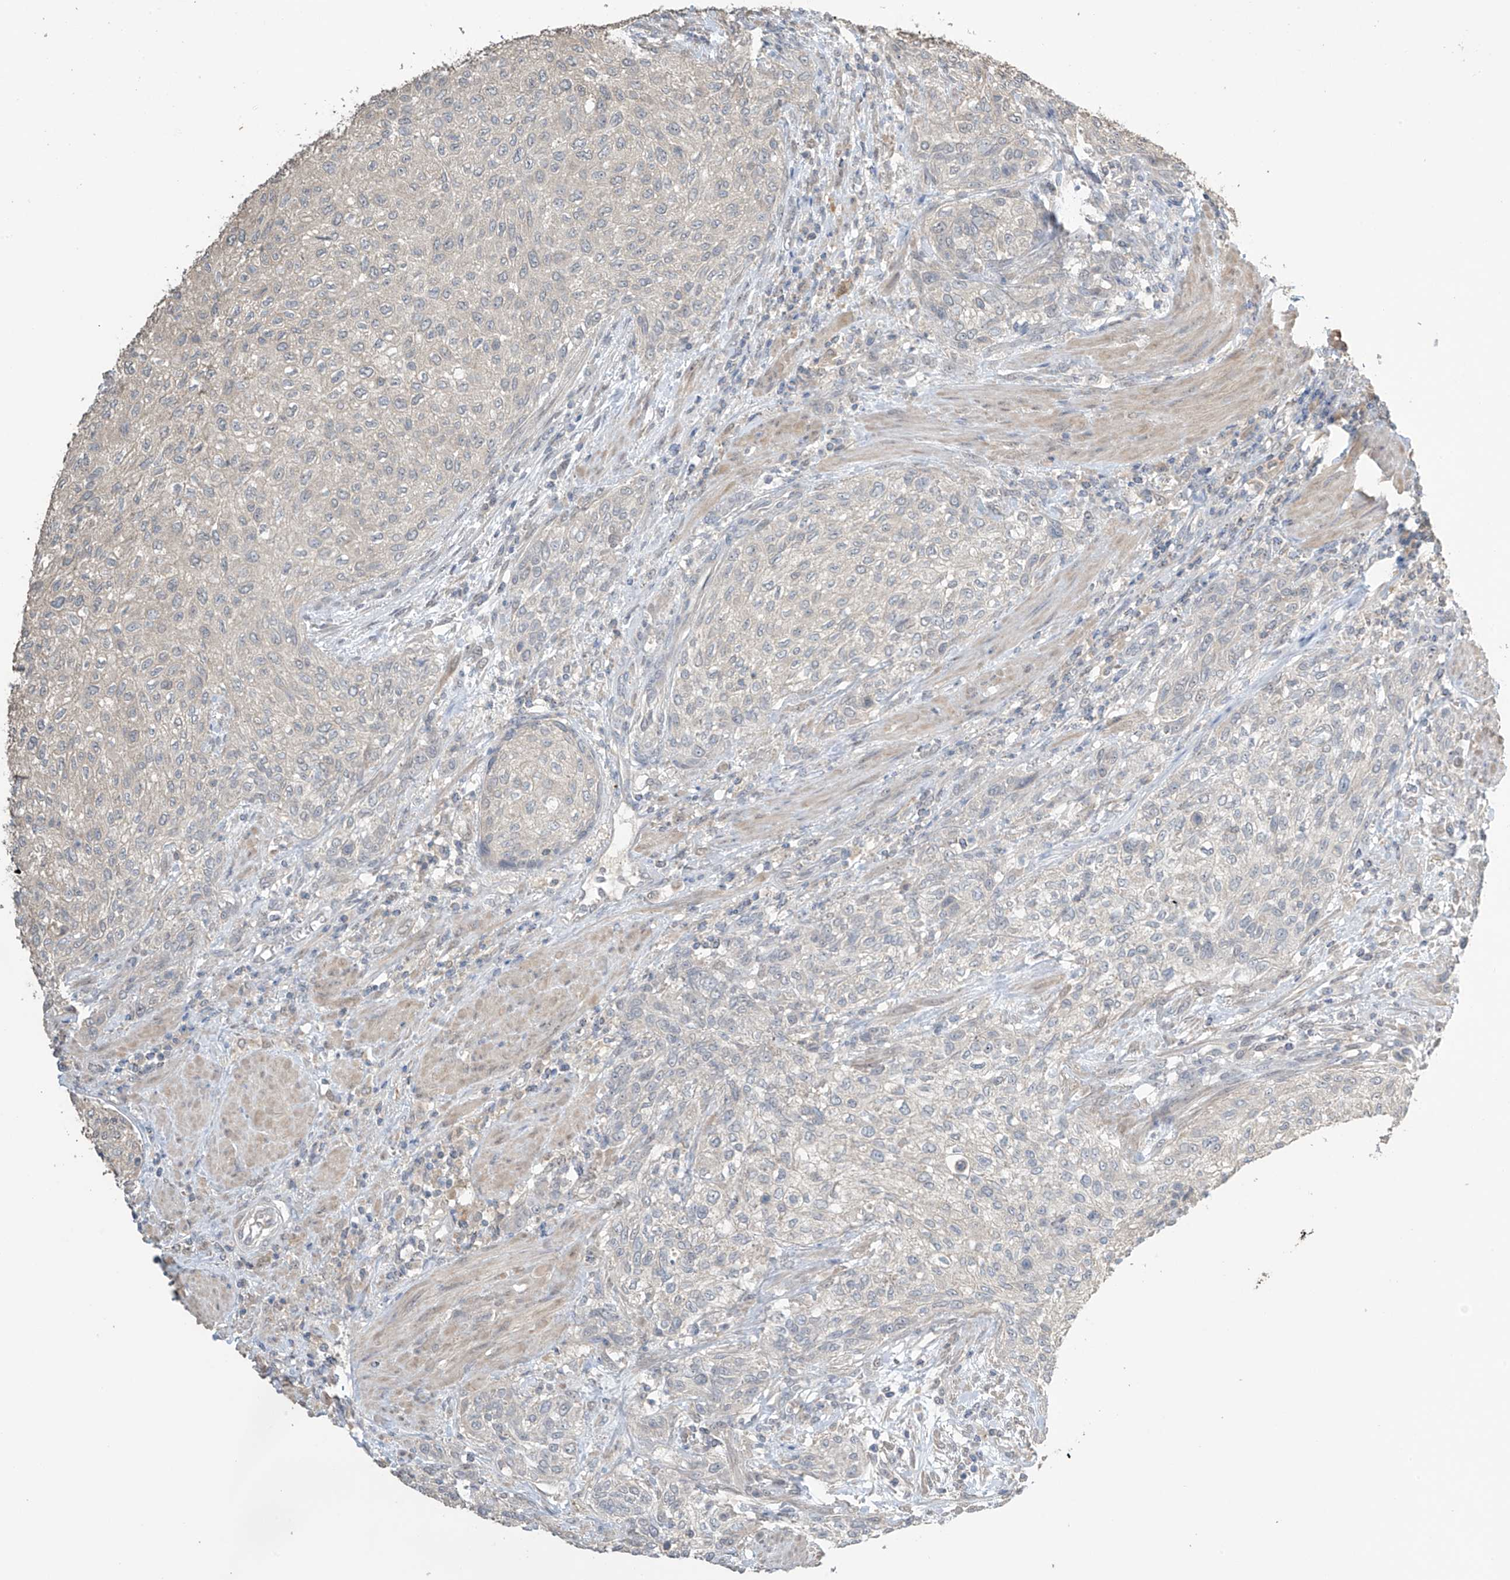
{"staining": {"intensity": "negative", "quantity": "none", "location": "none"}, "tissue": "urothelial cancer", "cell_type": "Tumor cells", "image_type": "cancer", "snomed": [{"axis": "morphology", "description": "Urothelial carcinoma, High grade"}, {"axis": "topography", "description": "Urinary bladder"}], "caption": "Tumor cells are negative for protein expression in human high-grade urothelial carcinoma.", "gene": "SLFN14", "patient": {"sex": "male", "age": 35}}